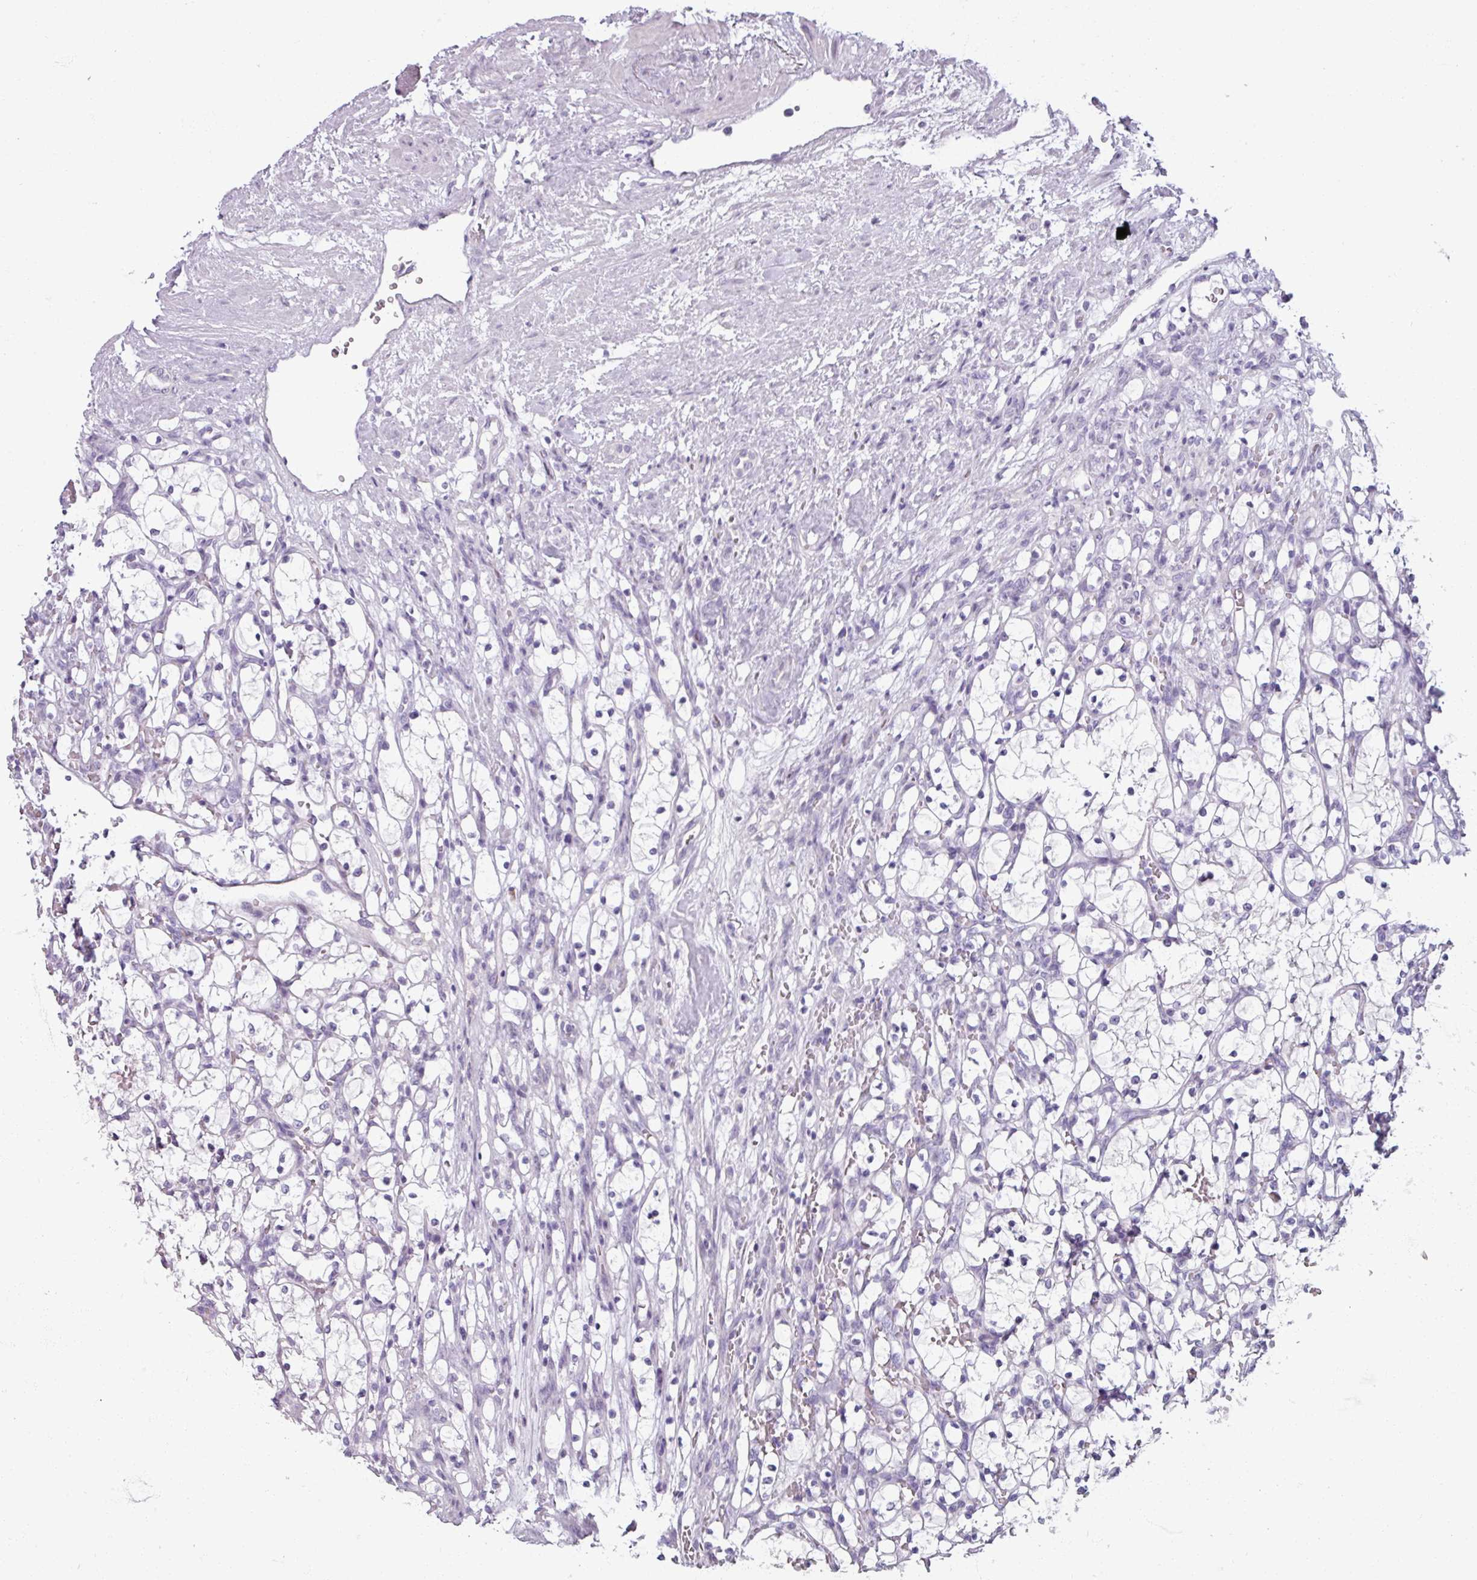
{"staining": {"intensity": "negative", "quantity": "none", "location": "none"}, "tissue": "renal cancer", "cell_type": "Tumor cells", "image_type": "cancer", "snomed": [{"axis": "morphology", "description": "Adenocarcinoma, NOS"}, {"axis": "topography", "description": "Kidney"}], "caption": "A high-resolution photomicrograph shows IHC staining of renal adenocarcinoma, which demonstrates no significant expression in tumor cells.", "gene": "SMIM11", "patient": {"sex": "female", "age": 69}}